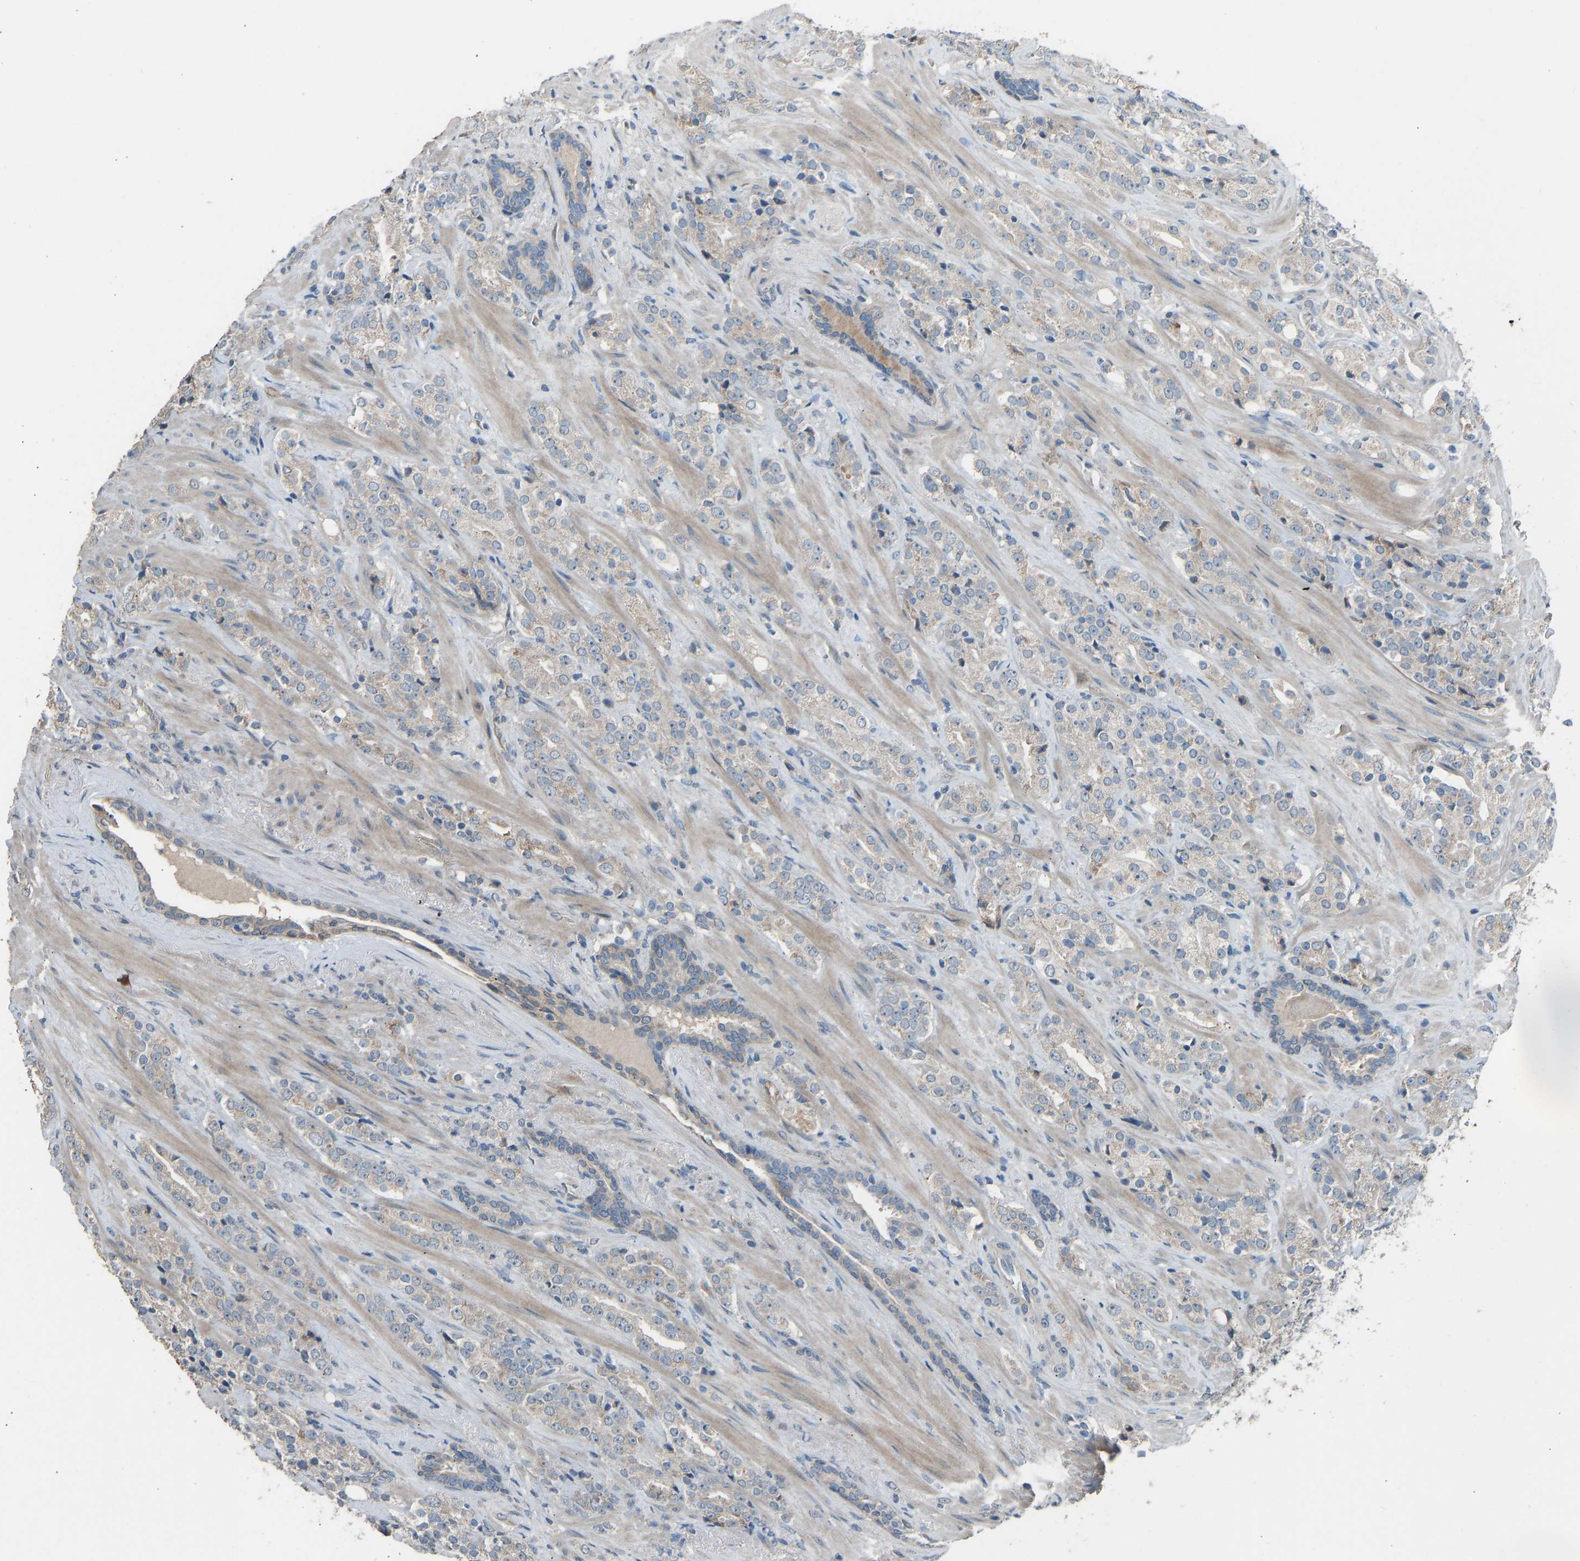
{"staining": {"intensity": "negative", "quantity": "none", "location": "none"}, "tissue": "prostate cancer", "cell_type": "Tumor cells", "image_type": "cancer", "snomed": [{"axis": "morphology", "description": "Adenocarcinoma, High grade"}, {"axis": "topography", "description": "Prostate"}], "caption": "Immunohistochemical staining of prostate cancer displays no significant positivity in tumor cells.", "gene": "TGFBR3", "patient": {"sex": "male", "age": 71}}